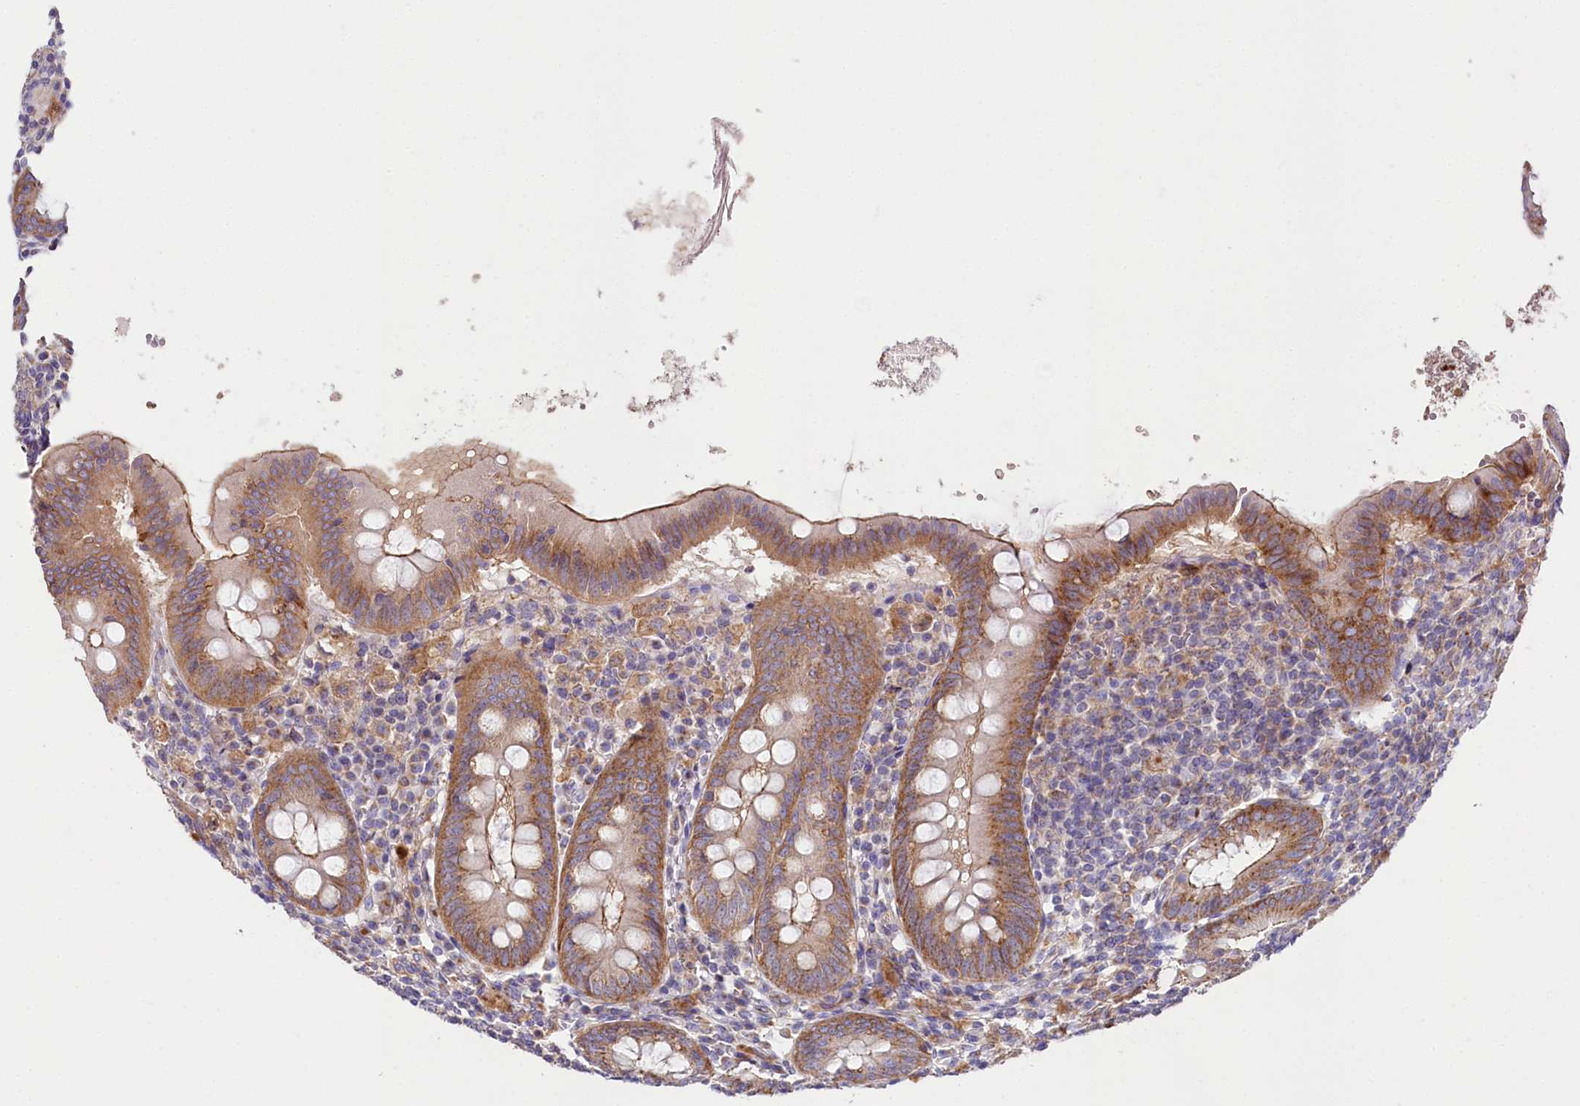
{"staining": {"intensity": "moderate", "quantity": ">75%", "location": "cytoplasmic/membranous"}, "tissue": "appendix", "cell_type": "Glandular cells", "image_type": "normal", "snomed": [{"axis": "morphology", "description": "Normal tissue, NOS"}, {"axis": "topography", "description": "Appendix"}], "caption": "High-magnification brightfield microscopy of benign appendix stained with DAB (3,3'-diaminobenzidine) (brown) and counterstained with hematoxylin (blue). glandular cells exhibit moderate cytoplasmic/membranous positivity is identified in approximately>75% of cells. The staining is performed using DAB brown chromogen to label protein expression. The nuclei are counter-stained blue using hematoxylin.", "gene": "STX6", "patient": {"sex": "female", "age": 54}}